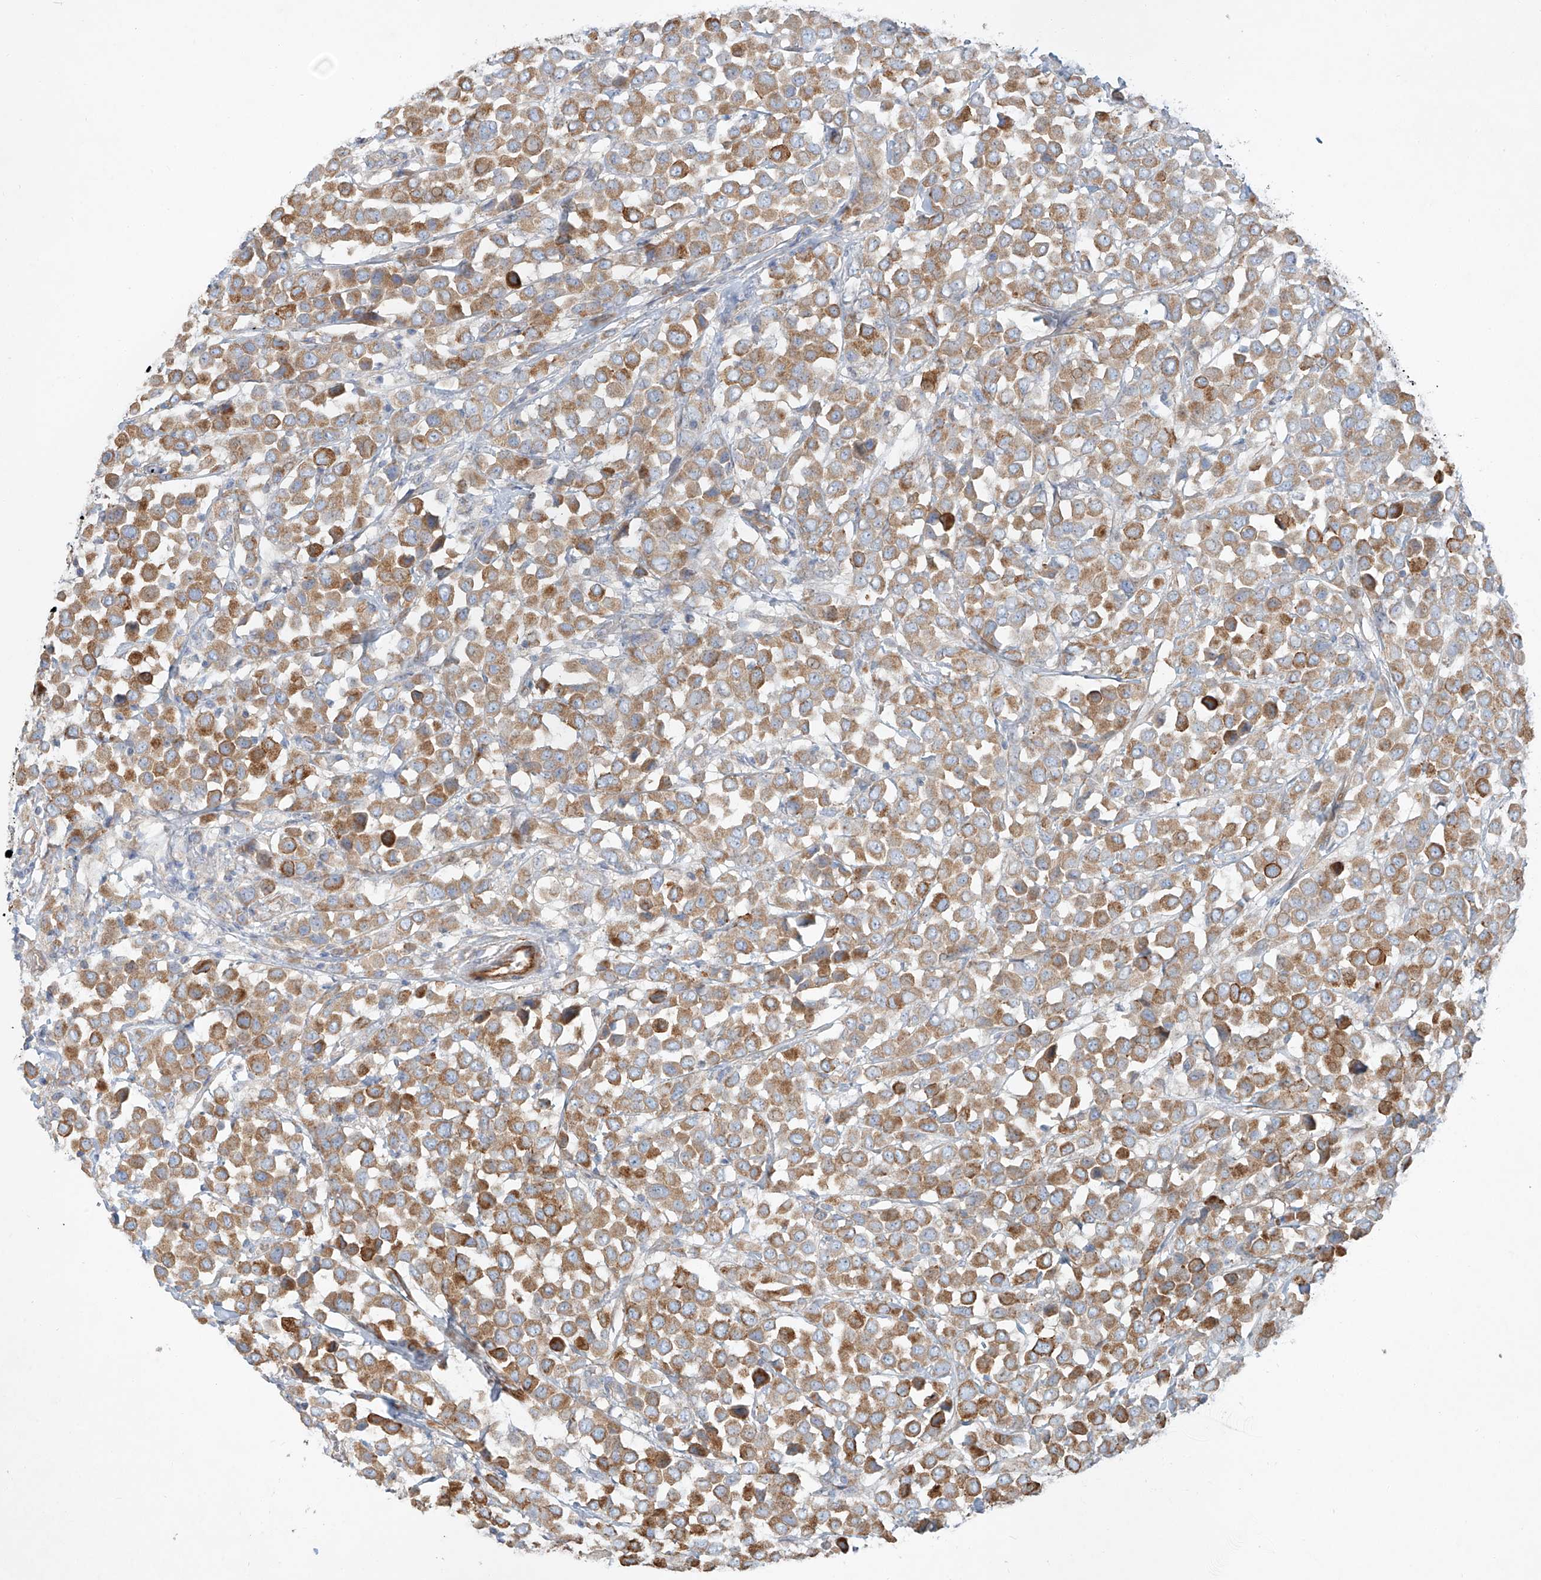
{"staining": {"intensity": "moderate", "quantity": ">75%", "location": "cytoplasmic/membranous"}, "tissue": "breast cancer", "cell_type": "Tumor cells", "image_type": "cancer", "snomed": [{"axis": "morphology", "description": "Duct carcinoma"}, {"axis": "topography", "description": "Breast"}], "caption": "Immunohistochemical staining of intraductal carcinoma (breast) shows medium levels of moderate cytoplasmic/membranous protein positivity in about >75% of tumor cells.", "gene": "AJM1", "patient": {"sex": "female", "age": 61}}